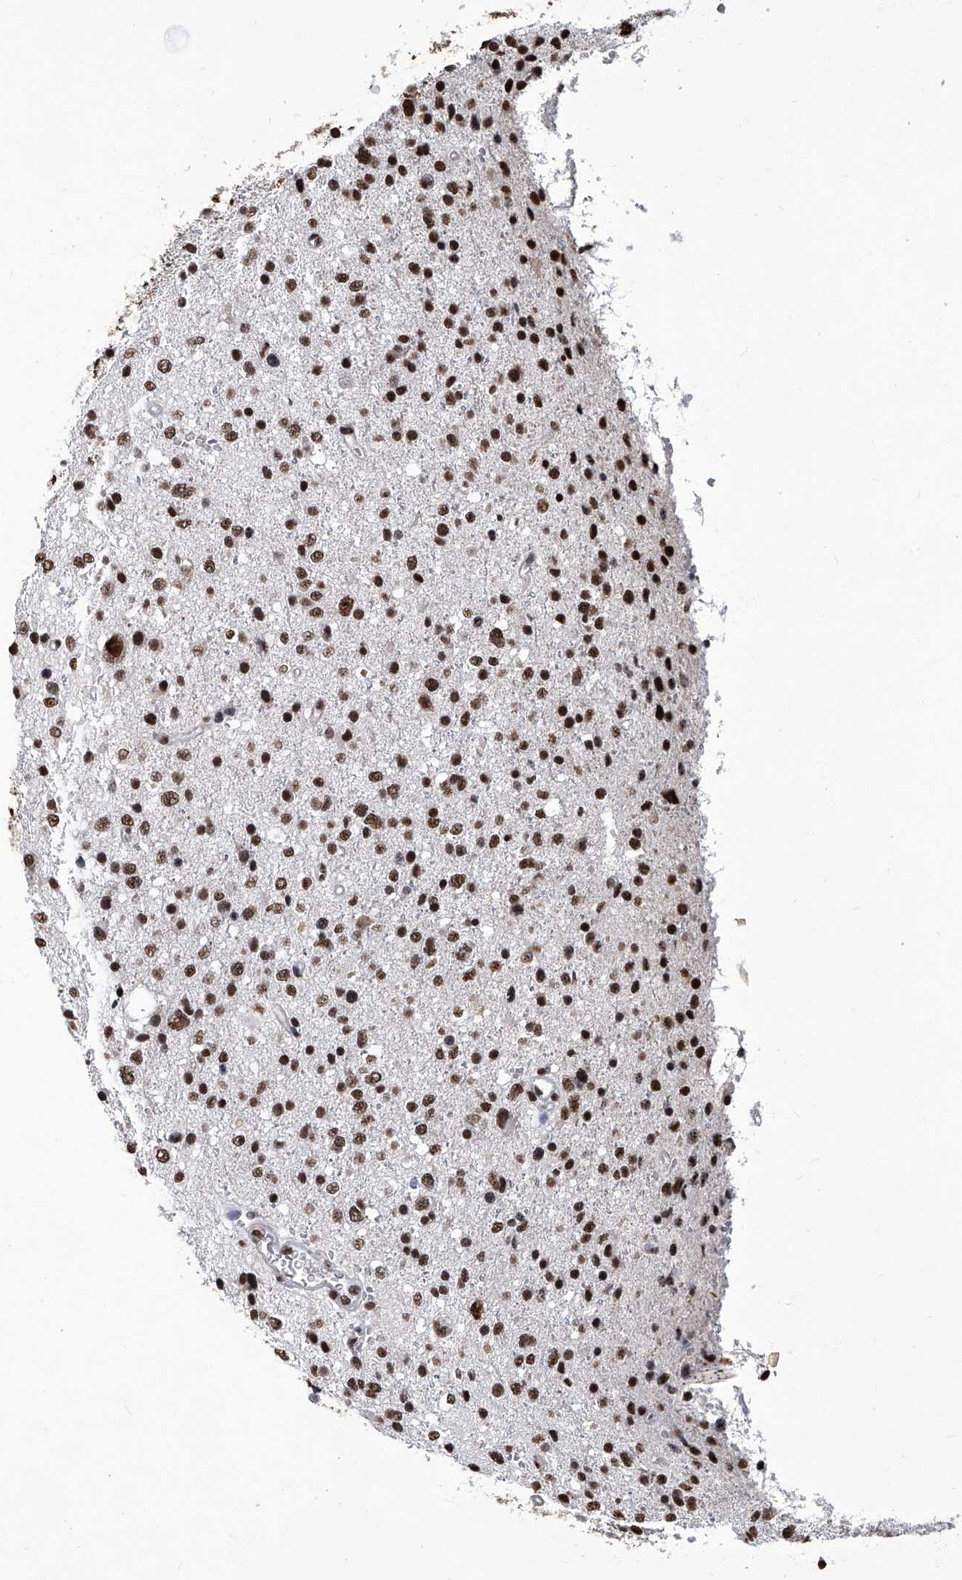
{"staining": {"intensity": "moderate", "quantity": ">75%", "location": "nuclear"}, "tissue": "glioma", "cell_type": "Tumor cells", "image_type": "cancer", "snomed": [{"axis": "morphology", "description": "Glioma, malignant, Low grade"}, {"axis": "topography", "description": "Brain"}], "caption": "Protein analysis of malignant low-grade glioma tissue demonstrates moderate nuclear staining in approximately >75% of tumor cells. (Stains: DAB (3,3'-diaminobenzidine) in brown, nuclei in blue, Microscopy: brightfield microscopy at high magnification).", "gene": "HBP1", "patient": {"sex": "female", "age": 37}}